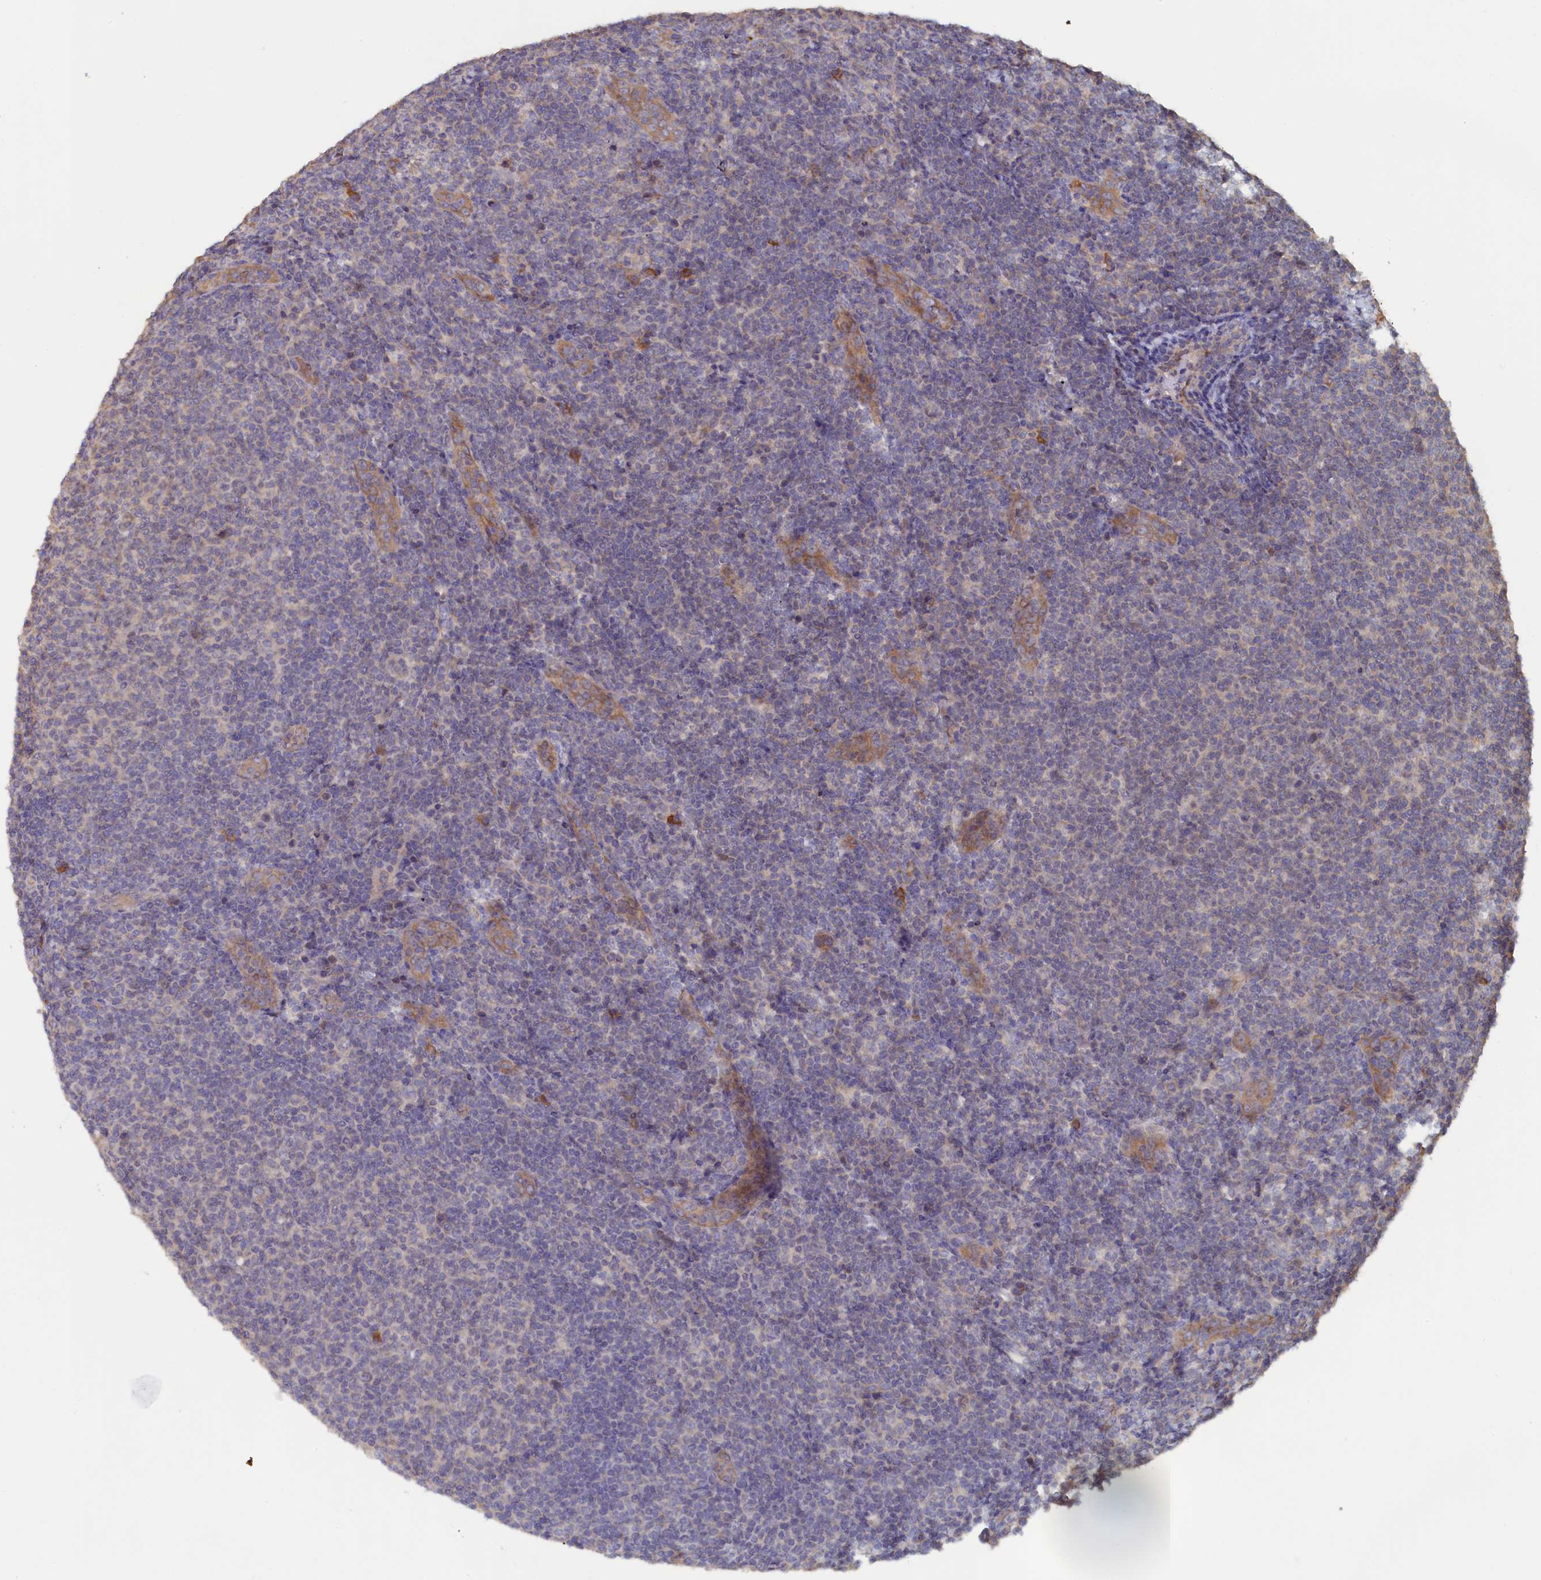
{"staining": {"intensity": "negative", "quantity": "none", "location": "none"}, "tissue": "lymphoma", "cell_type": "Tumor cells", "image_type": "cancer", "snomed": [{"axis": "morphology", "description": "Malignant lymphoma, non-Hodgkin's type, Low grade"}, {"axis": "topography", "description": "Lymph node"}], "caption": "There is no significant staining in tumor cells of lymphoma.", "gene": "ANKRD2", "patient": {"sex": "male", "age": 66}}